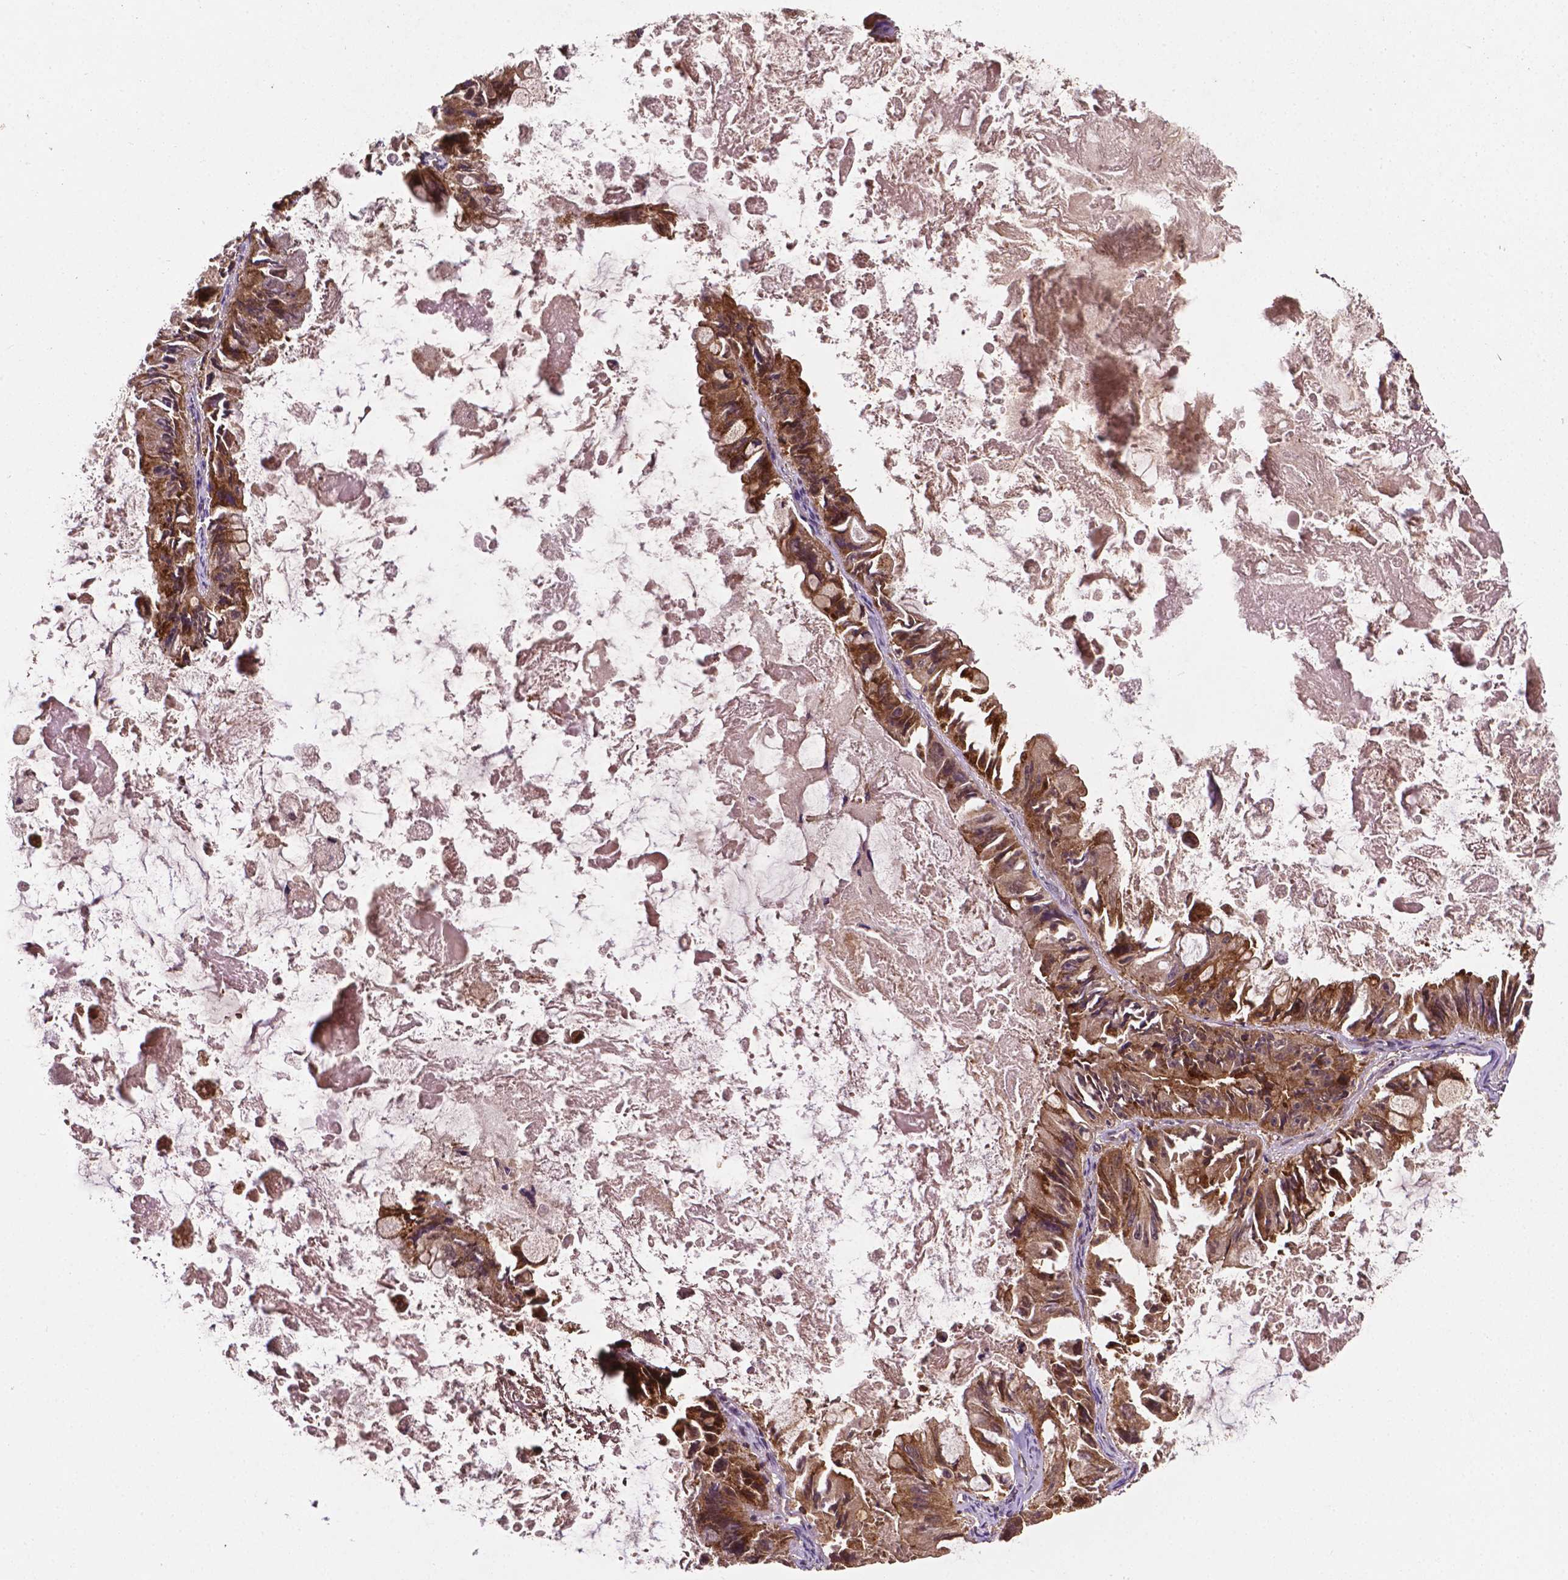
{"staining": {"intensity": "moderate", "quantity": ">75%", "location": "cytoplasmic/membranous"}, "tissue": "ovarian cancer", "cell_type": "Tumor cells", "image_type": "cancer", "snomed": [{"axis": "morphology", "description": "Cystadenocarcinoma, mucinous, NOS"}, {"axis": "topography", "description": "Ovary"}], "caption": "IHC (DAB (3,3'-diaminobenzidine)) staining of human ovarian cancer (mucinous cystadenocarcinoma) demonstrates moderate cytoplasmic/membranous protein expression in about >75% of tumor cells.", "gene": "ZMYND19", "patient": {"sex": "female", "age": 61}}